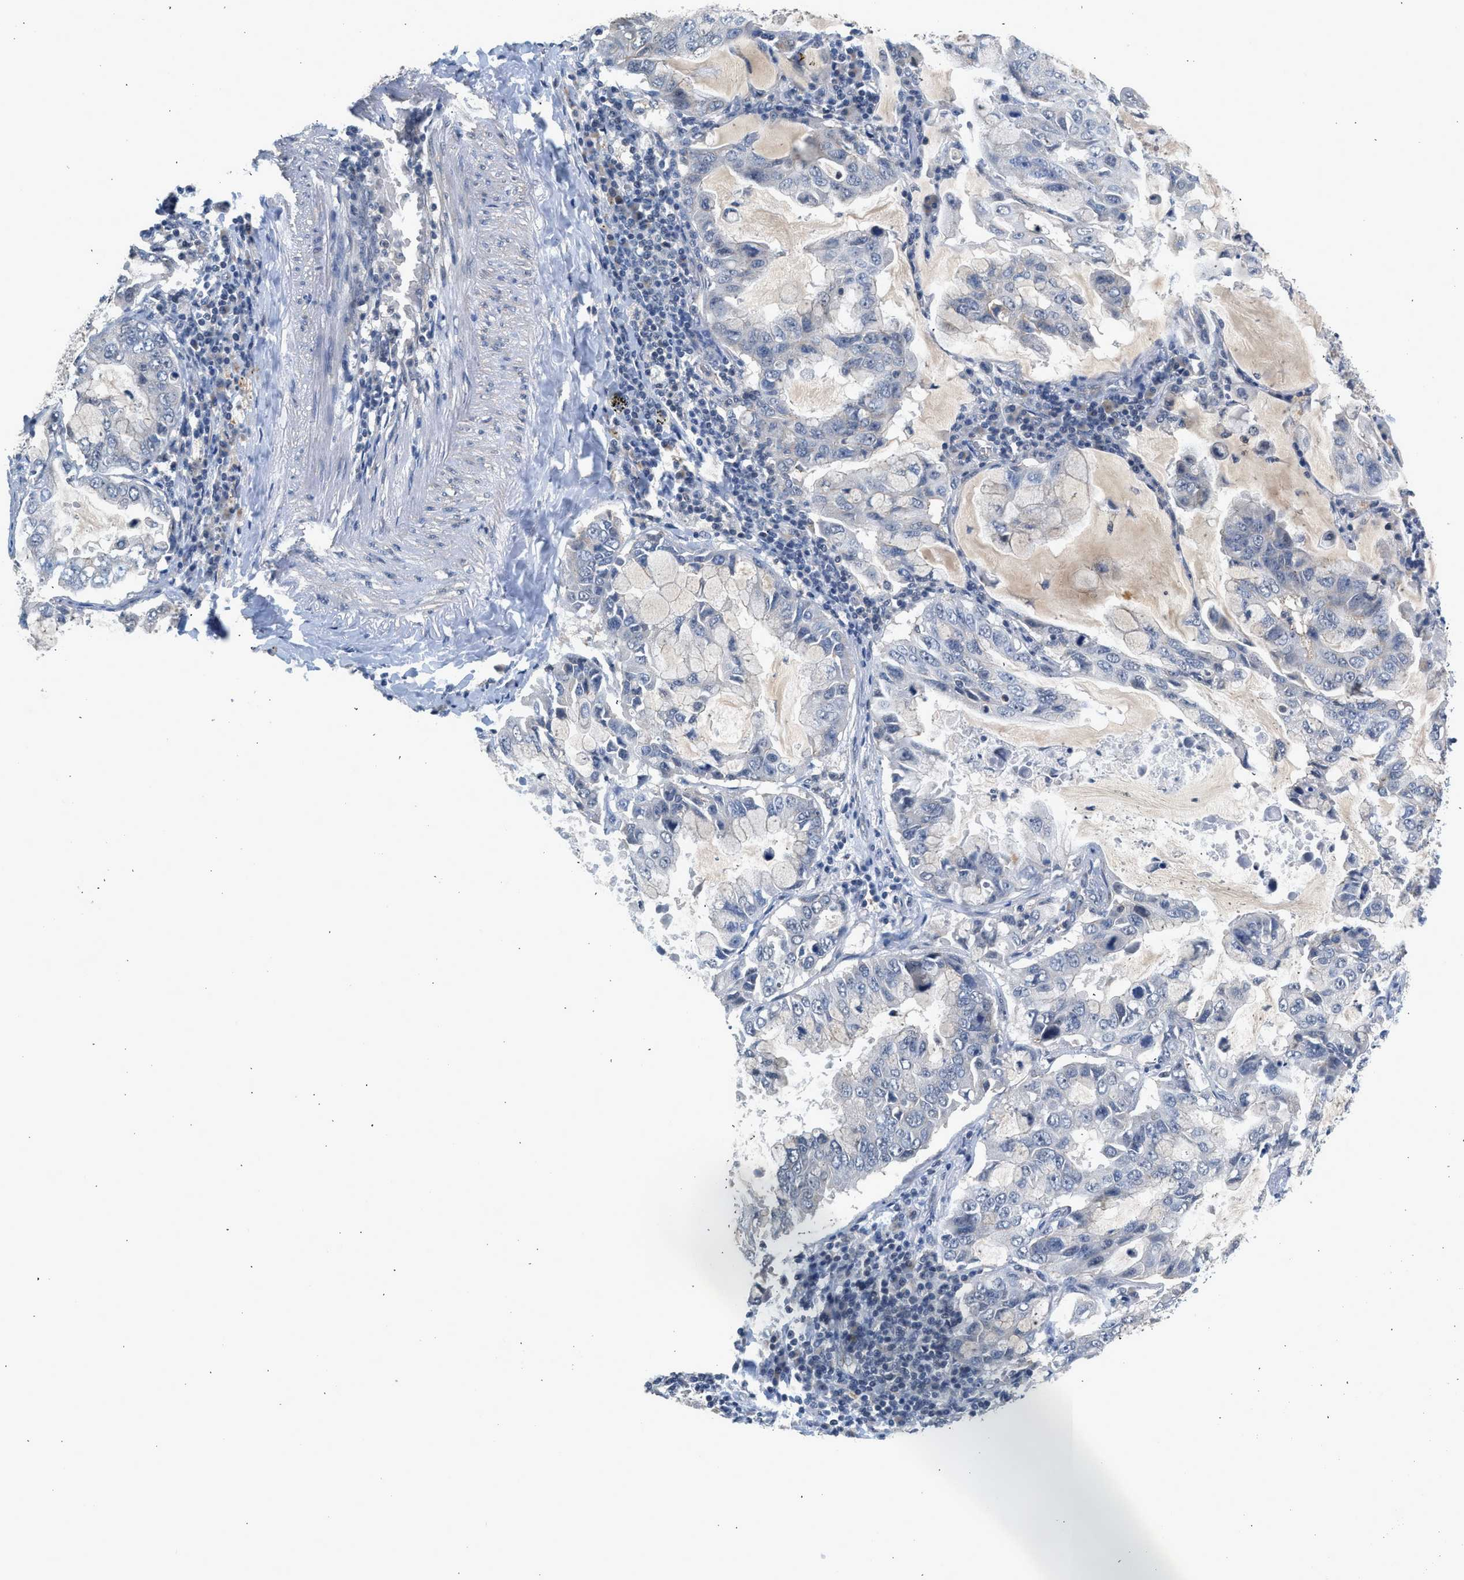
{"staining": {"intensity": "negative", "quantity": "none", "location": "none"}, "tissue": "lung cancer", "cell_type": "Tumor cells", "image_type": "cancer", "snomed": [{"axis": "morphology", "description": "Adenocarcinoma, NOS"}, {"axis": "topography", "description": "Lung"}], "caption": "This is an immunohistochemistry image of lung adenocarcinoma. There is no staining in tumor cells.", "gene": "CSF3R", "patient": {"sex": "male", "age": 64}}